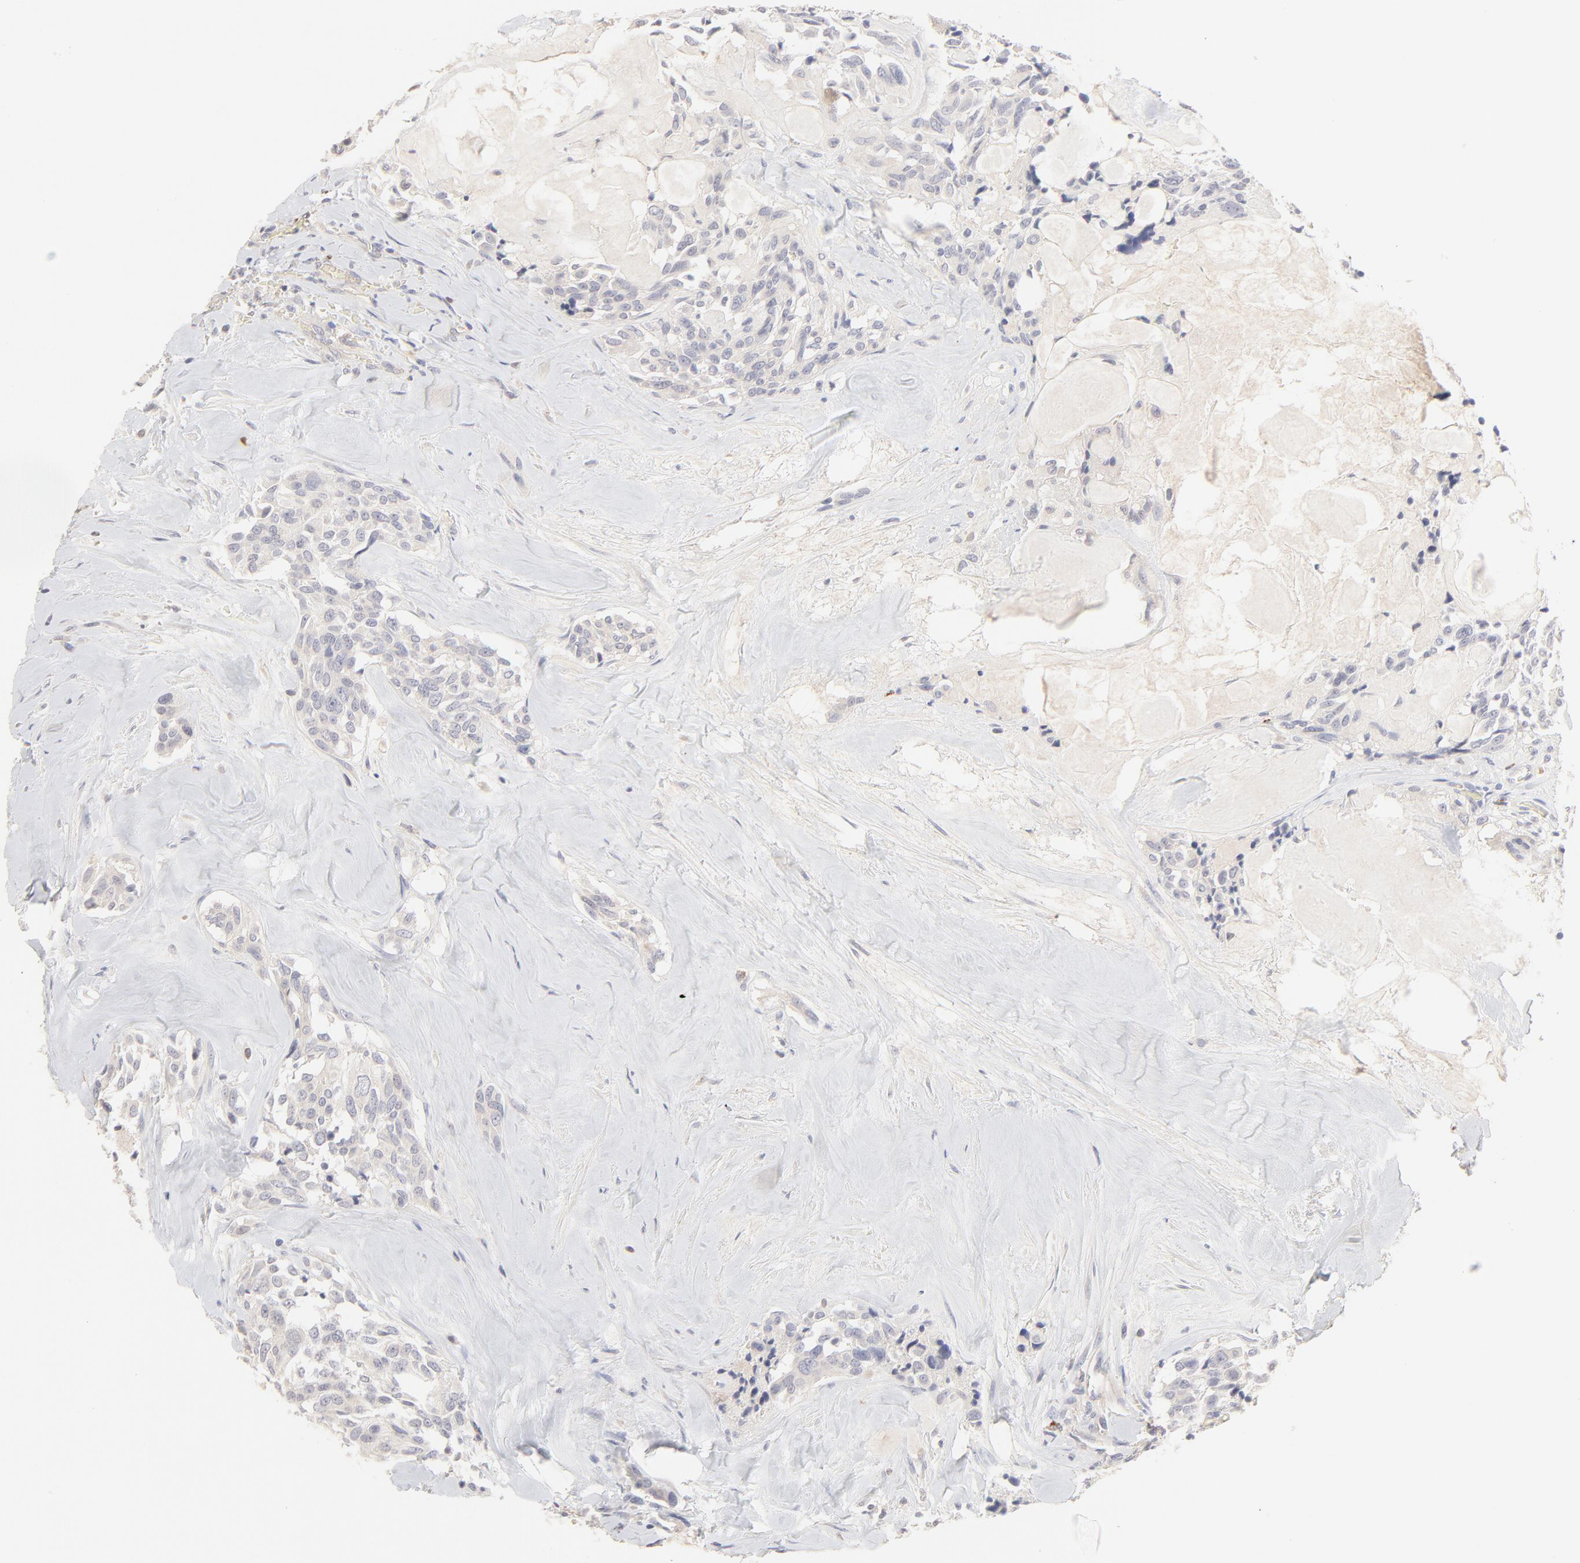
{"staining": {"intensity": "weak", "quantity": "<25%", "location": "cytoplasmic/membranous"}, "tissue": "thyroid cancer", "cell_type": "Tumor cells", "image_type": "cancer", "snomed": [{"axis": "morphology", "description": "Carcinoma, NOS"}, {"axis": "morphology", "description": "Carcinoid, malignant, NOS"}, {"axis": "topography", "description": "Thyroid gland"}], "caption": "DAB (3,3'-diaminobenzidine) immunohistochemical staining of thyroid carcinoid (malignant) demonstrates no significant expression in tumor cells.", "gene": "ELF3", "patient": {"sex": "male", "age": 33}}